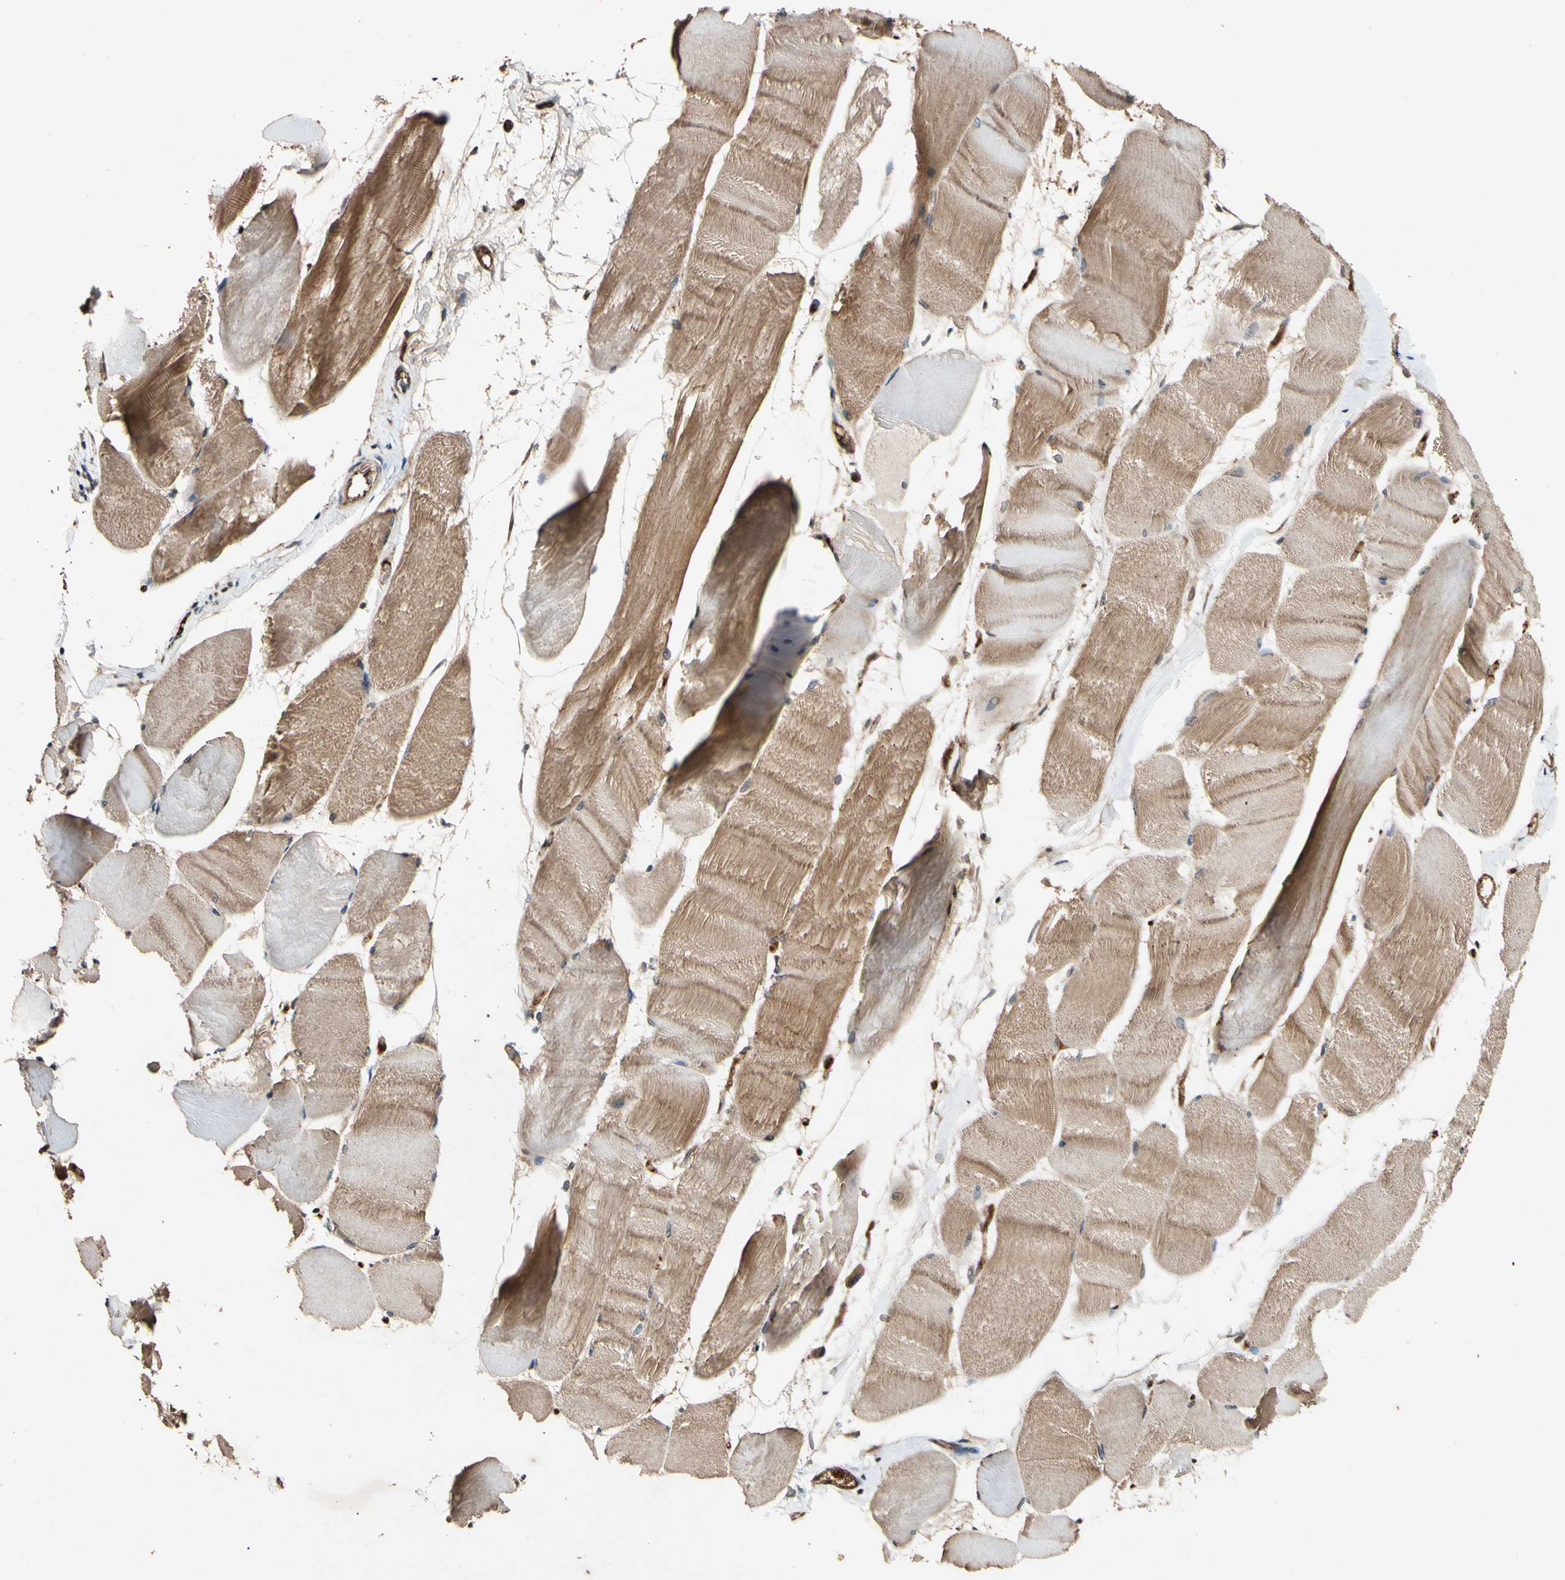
{"staining": {"intensity": "moderate", "quantity": ">75%", "location": "cytoplasmic/membranous"}, "tissue": "skeletal muscle", "cell_type": "Myocytes", "image_type": "normal", "snomed": [{"axis": "morphology", "description": "Normal tissue, NOS"}, {"axis": "morphology", "description": "Squamous cell carcinoma, NOS"}, {"axis": "topography", "description": "Skeletal muscle"}], "caption": "IHC photomicrograph of benign skeletal muscle: human skeletal muscle stained using IHC reveals medium levels of moderate protein expression localized specifically in the cytoplasmic/membranous of myocytes, appearing as a cytoplasmic/membranous brown color.", "gene": "PLAT", "patient": {"sex": "male", "age": 51}}